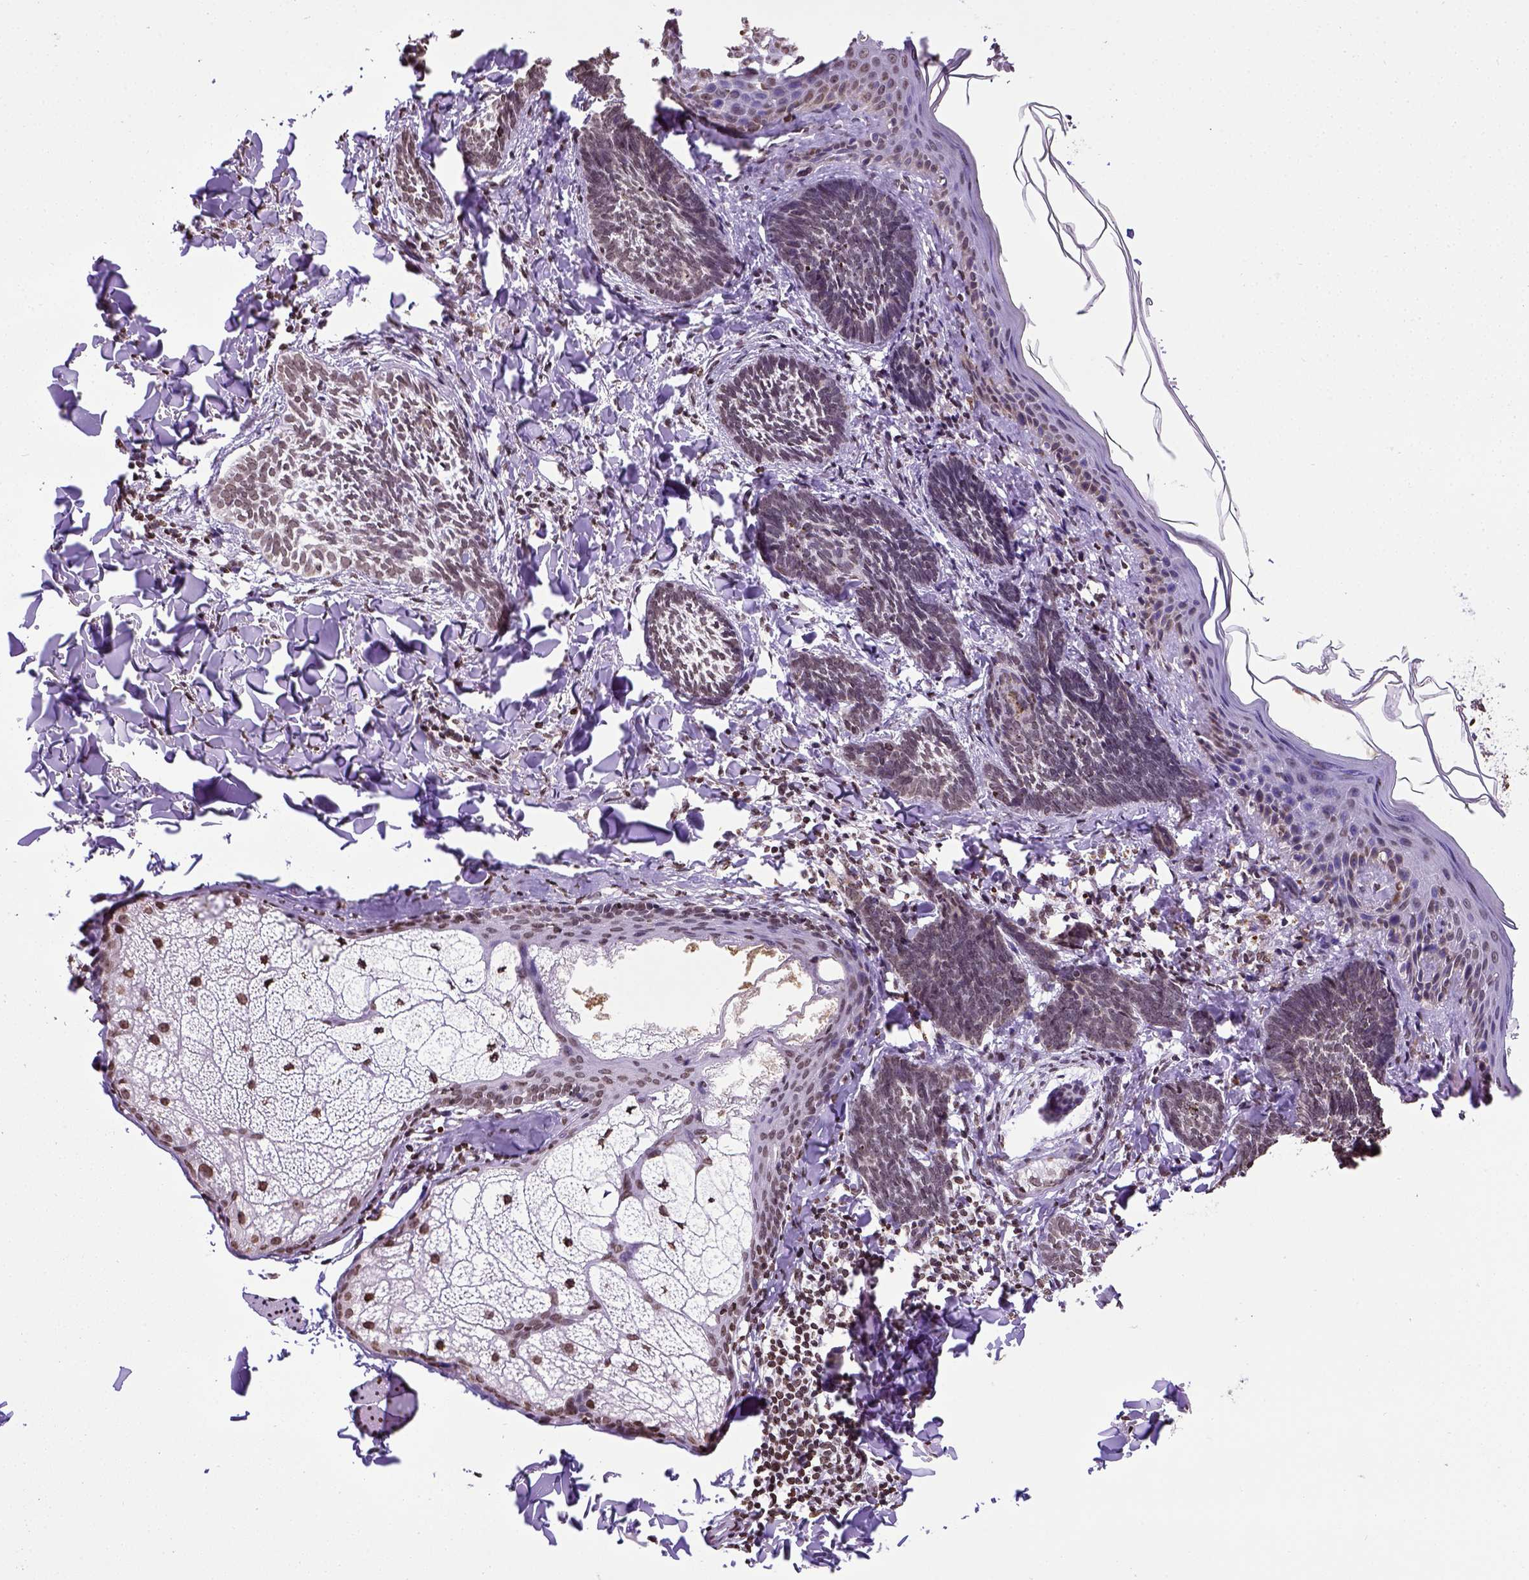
{"staining": {"intensity": "moderate", "quantity": ">75%", "location": "nuclear"}, "tissue": "skin cancer", "cell_type": "Tumor cells", "image_type": "cancer", "snomed": [{"axis": "morphology", "description": "Normal tissue, NOS"}, {"axis": "morphology", "description": "Basal cell carcinoma"}, {"axis": "topography", "description": "Skin"}], "caption": "Protein expression analysis of skin cancer demonstrates moderate nuclear expression in approximately >75% of tumor cells.", "gene": "ZNF75D", "patient": {"sex": "male", "age": 46}}